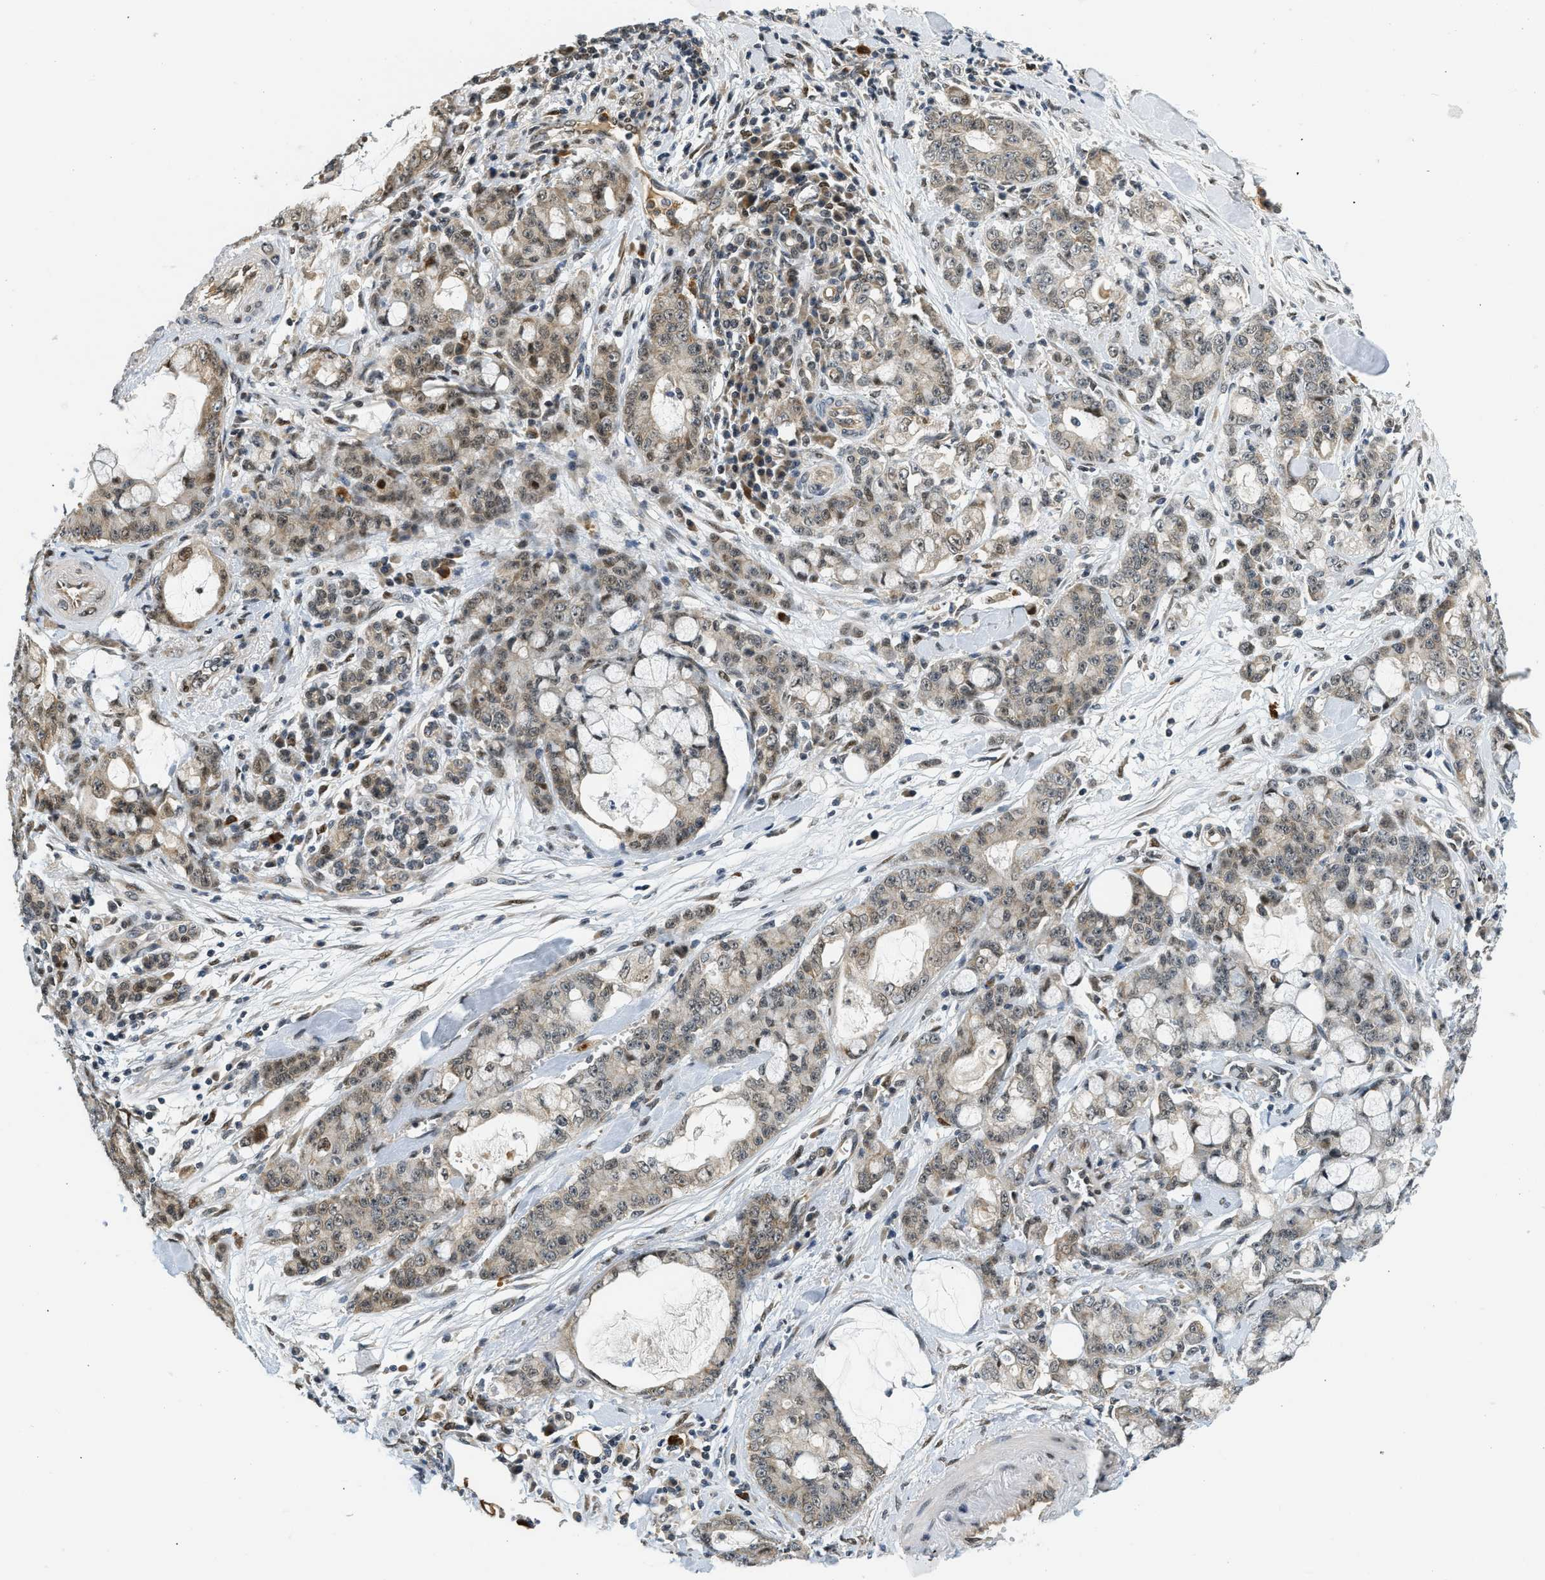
{"staining": {"intensity": "weak", "quantity": "25%-75%", "location": "cytoplasmic/membranous,nuclear"}, "tissue": "pancreatic cancer", "cell_type": "Tumor cells", "image_type": "cancer", "snomed": [{"axis": "morphology", "description": "Adenocarcinoma, NOS"}, {"axis": "topography", "description": "Pancreas"}], "caption": "Pancreatic cancer was stained to show a protein in brown. There is low levels of weak cytoplasmic/membranous and nuclear positivity in approximately 25%-75% of tumor cells. Using DAB (brown) and hematoxylin (blue) stains, captured at high magnification using brightfield microscopy.", "gene": "KMT2A", "patient": {"sex": "female", "age": 73}}